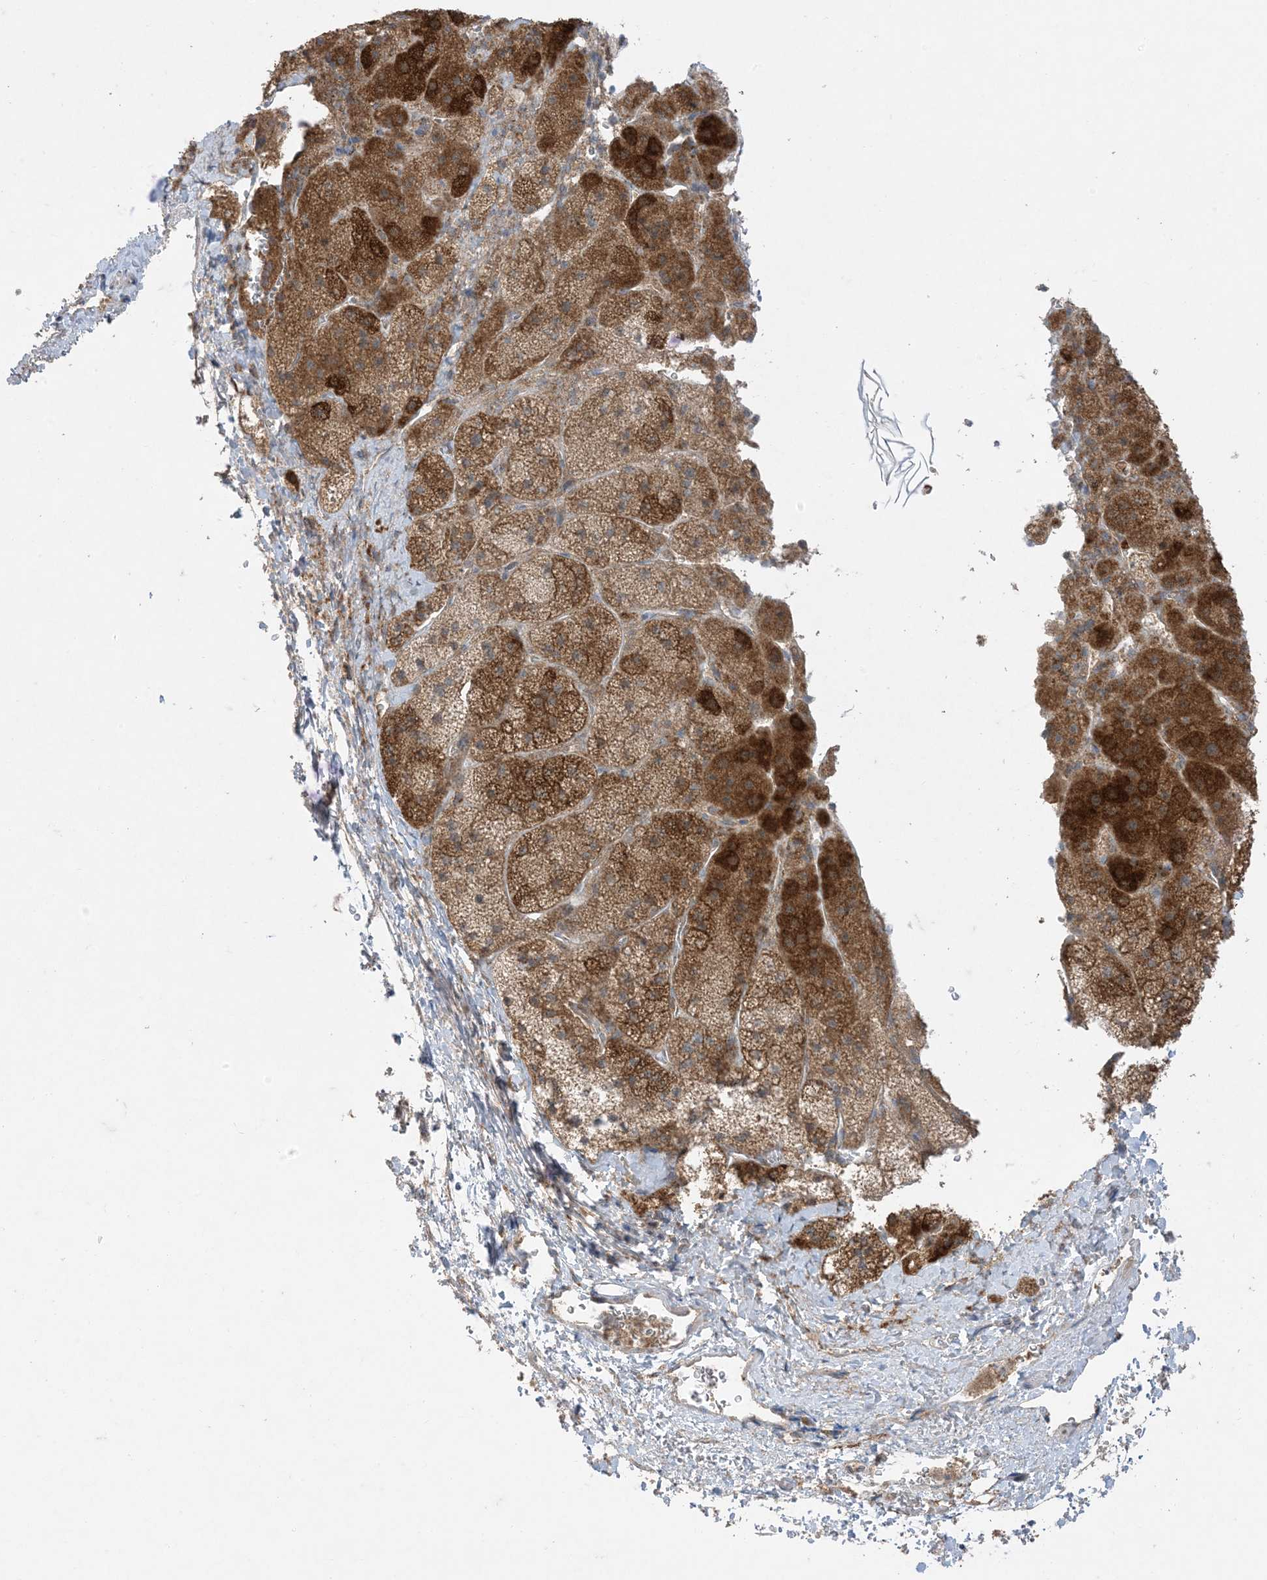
{"staining": {"intensity": "strong", "quantity": ">75%", "location": "cytoplasmic/membranous"}, "tissue": "adrenal gland", "cell_type": "Glandular cells", "image_type": "normal", "snomed": [{"axis": "morphology", "description": "Normal tissue, NOS"}, {"axis": "topography", "description": "Adrenal gland"}], "caption": "The micrograph displays staining of unremarkable adrenal gland, revealing strong cytoplasmic/membranous protein positivity (brown color) within glandular cells.", "gene": "ODC1", "patient": {"sex": "female", "age": 44}}